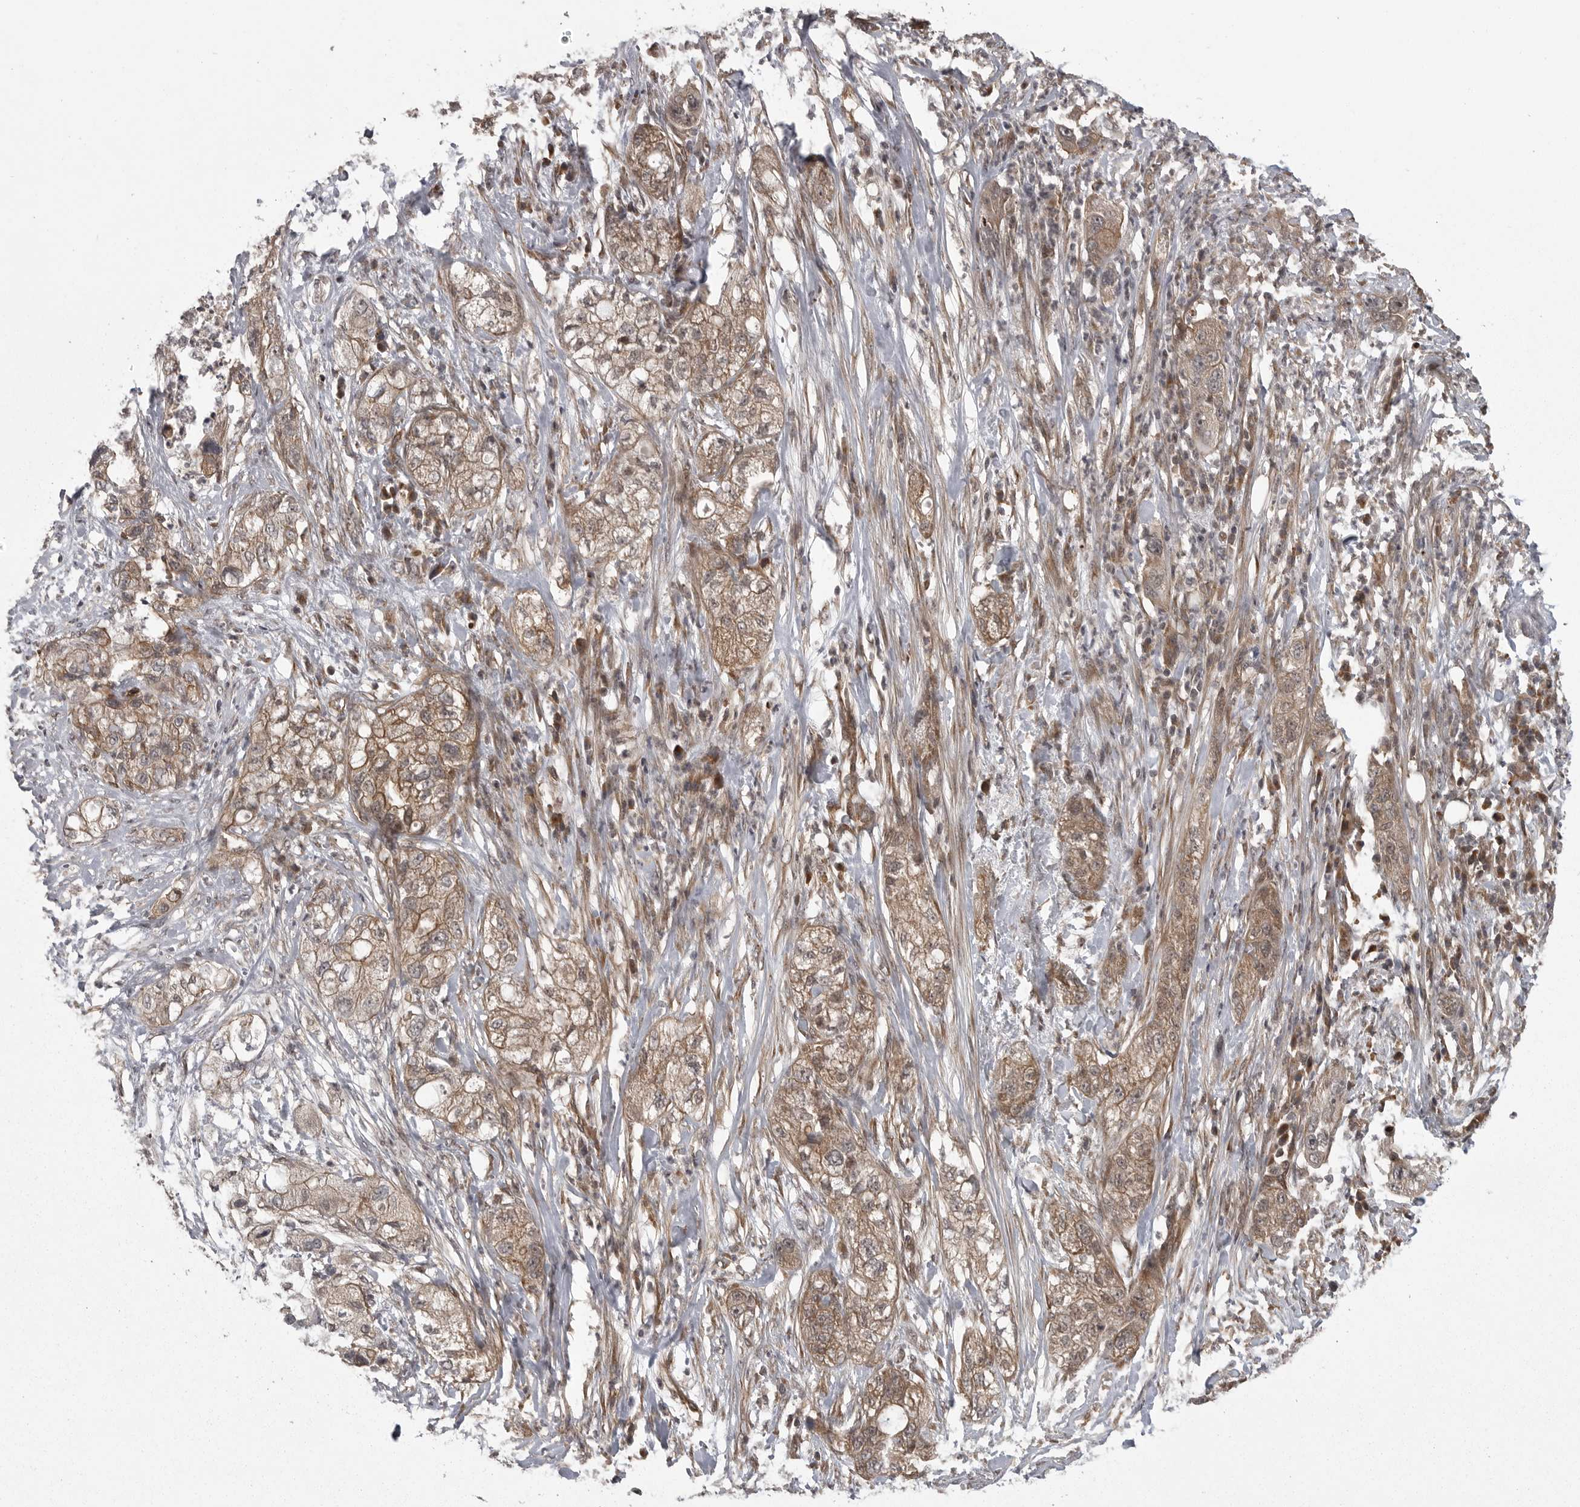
{"staining": {"intensity": "moderate", "quantity": ">75%", "location": "cytoplasmic/membranous"}, "tissue": "pancreatic cancer", "cell_type": "Tumor cells", "image_type": "cancer", "snomed": [{"axis": "morphology", "description": "Adenocarcinoma, NOS"}, {"axis": "topography", "description": "Pancreas"}], "caption": "A brown stain labels moderate cytoplasmic/membranous positivity of a protein in human pancreatic cancer (adenocarcinoma) tumor cells.", "gene": "DNAJC8", "patient": {"sex": "female", "age": 78}}